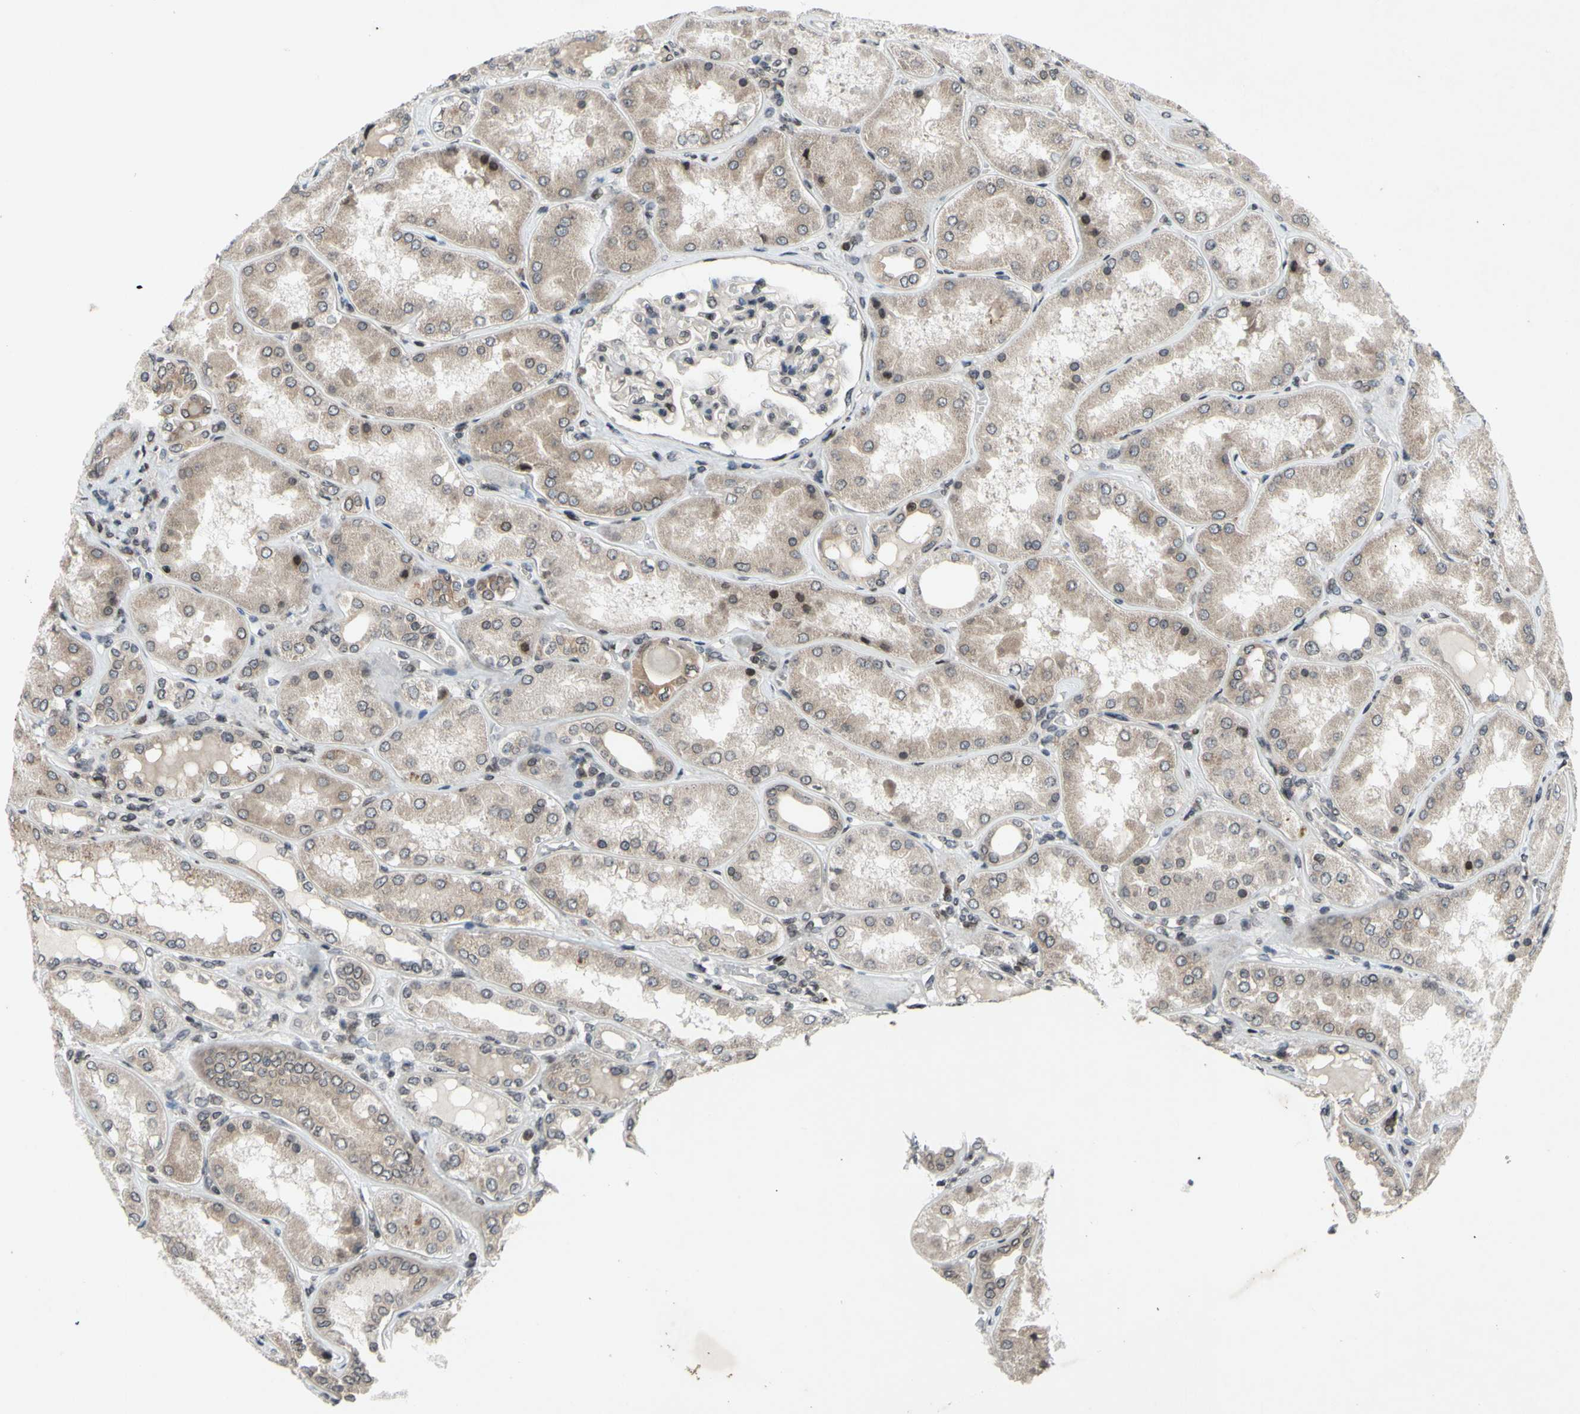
{"staining": {"intensity": "negative", "quantity": "none", "location": "none"}, "tissue": "kidney", "cell_type": "Cells in glomeruli", "image_type": "normal", "snomed": [{"axis": "morphology", "description": "Normal tissue, NOS"}, {"axis": "topography", "description": "Kidney"}], "caption": "Immunohistochemical staining of normal kidney exhibits no significant expression in cells in glomeruli.", "gene": "XPO1", "patient": {"sex": "female", "age": 56}}